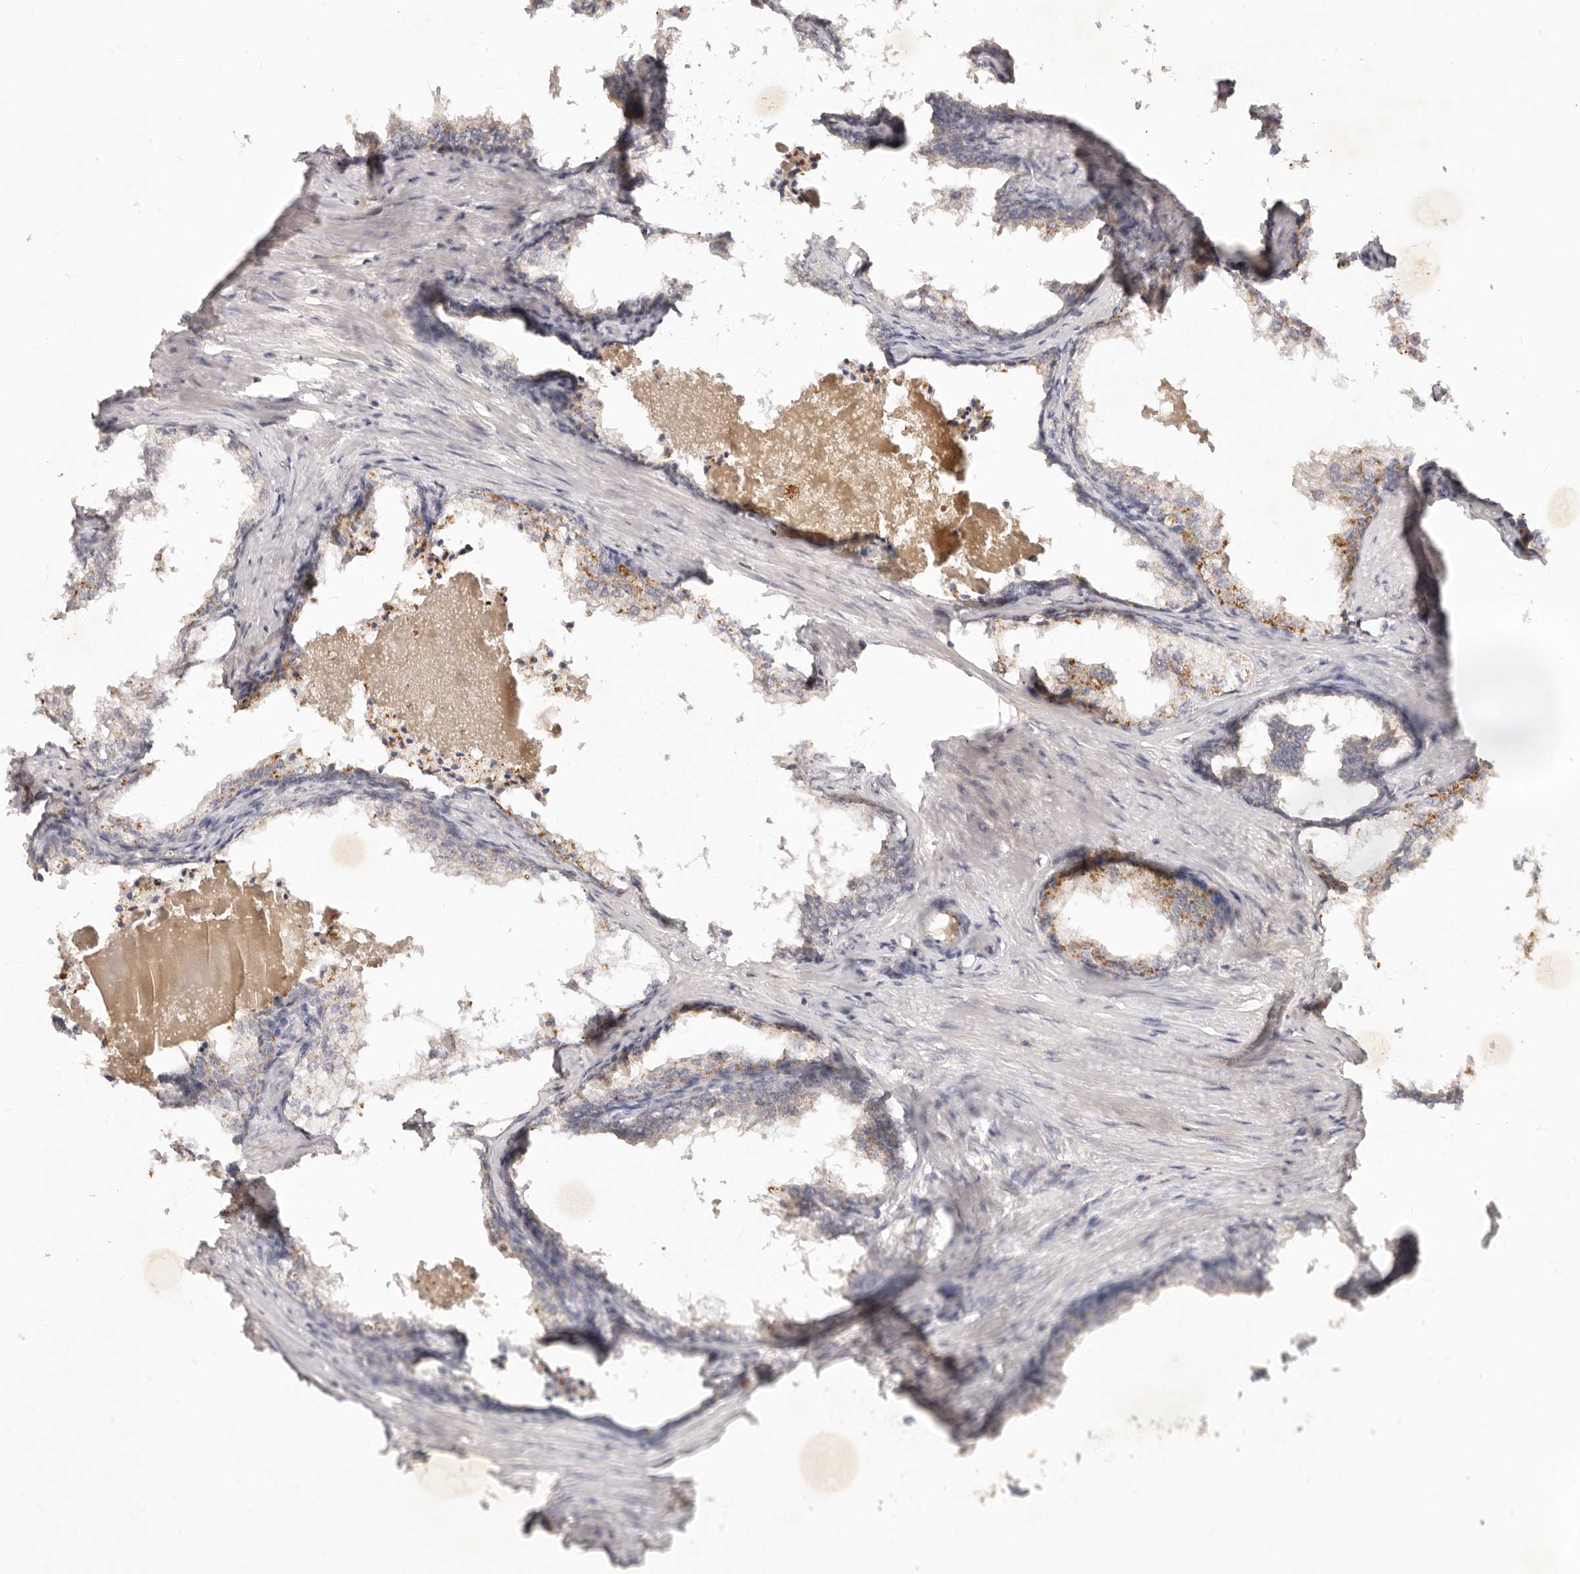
{"staining": {"intensity": "negative", "quantity": "none", "location": "none"}, "tissue": "prostate cancer", "cell_type": "Tumor cells", "image_type": "cancer", "snomed": [{"axis": "morphology", "description": "Adenocarcinoma, High grade"}, {"axis": "topography", "description": "Prostate"}], "caption": "Immunohistochemical staining of human prostate adenocarcinoma (high-grade) shows no significant positivity in tumor cells. (DAB (3,3'-diaminobenzidine) immunohistochemistry visualized using brightfield microscopy, high magnification).", "gene": "NECAP2", "patient": {"sex": "male", "age": 58}}